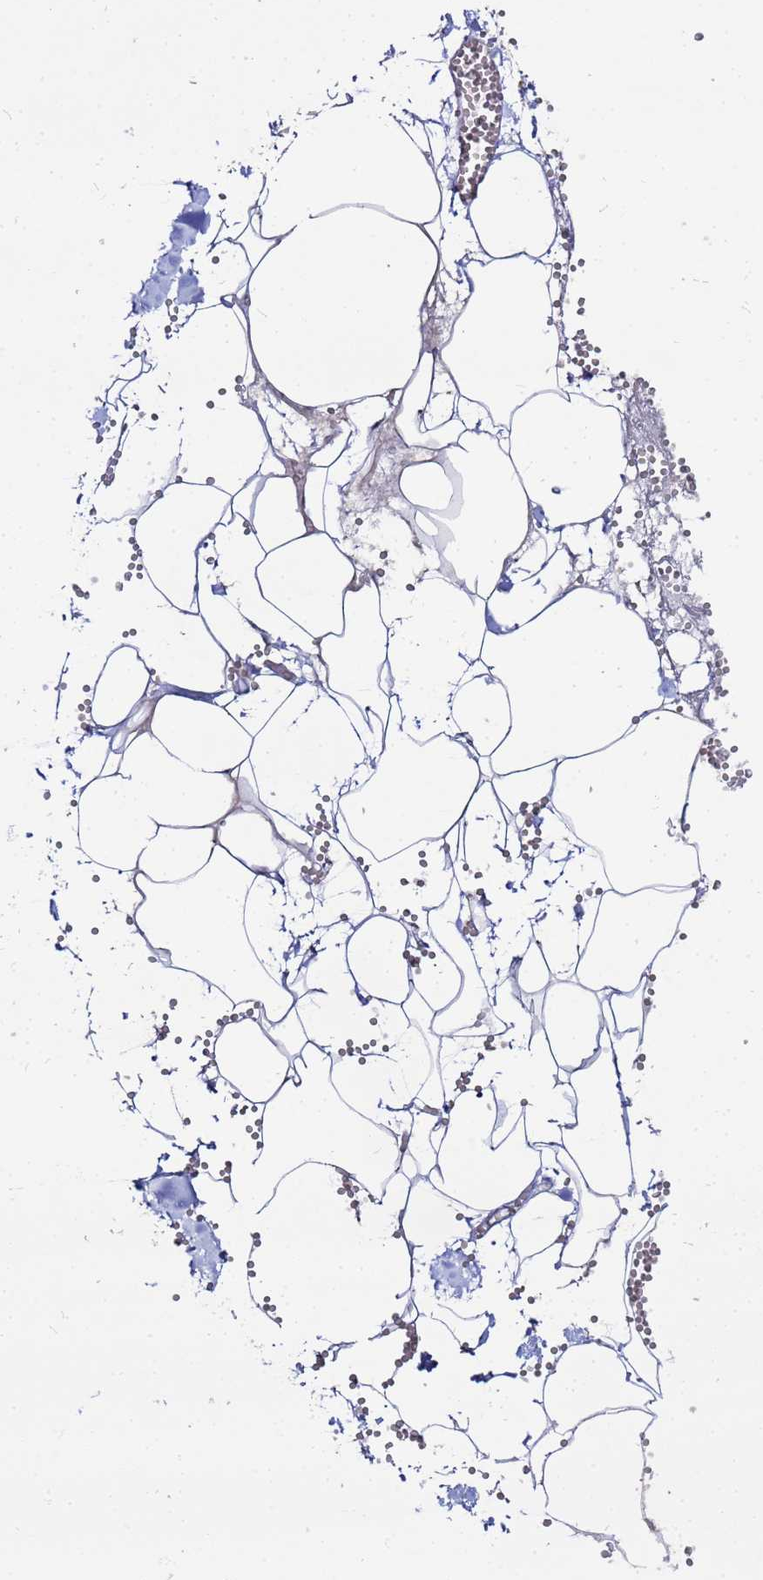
{"staining": {"intensity": "negative", "quantity": "none", "location": "none"}, "tissue": "adipose tissue", "cell_type": "Adipocytes", "image_type": "normal", "snomed": [{"axis": "morphology", "description": "Normal tissue, NOS"}, {"axis": "topography", "description": "Gallbladder"}, {"axis": "topography", "description": "Peripheral nerve tissue"}], "caption": "Immunohistochemistry (IHC) histopathology image of benign human adipose tissue stained for a protein (brown), which reveals no expression in adipocytes.", "gene": "FAHD2A", "patient": {"sex": "male", "age": 38}}